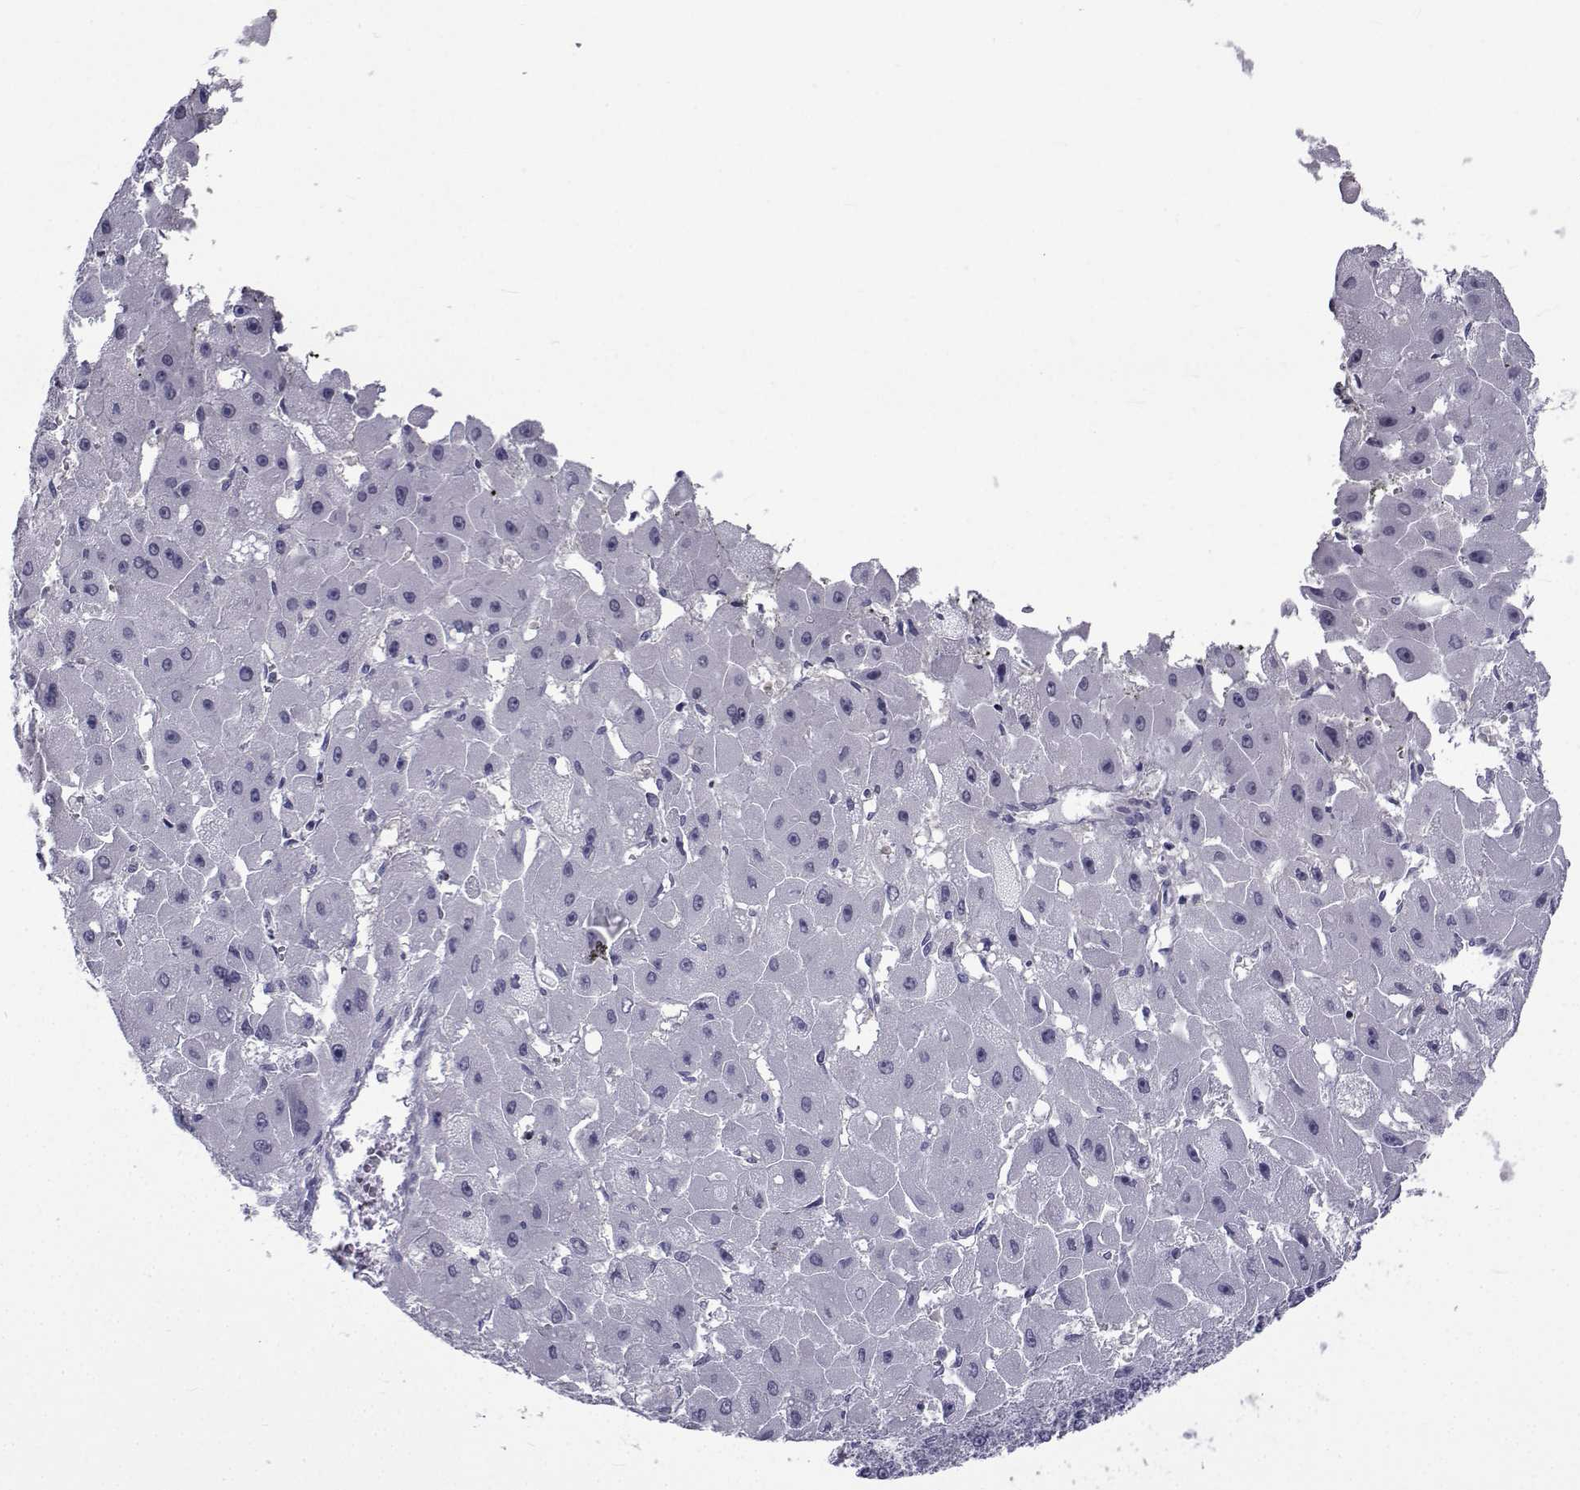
{"staining": {"intensity": "negative", "quantity": "none", "location": "none"}, "tissue": "liver cancer", "cell_type": "Tumor cells", "image_type": "cancer", "snomed": [{"axis": "morphology", "description": "Carcinoma, Hepatocellular, NOS"}, {"axis": "topography", "description": "Liver"}], "caption": "Tumor cells are negative for protein expression in human hepatocellular carcinoma (liver). (DAB IHC with hematoxylin counter stain).", "gene": "PDE6H", "patient": {"sex": "female", "age": 25}}